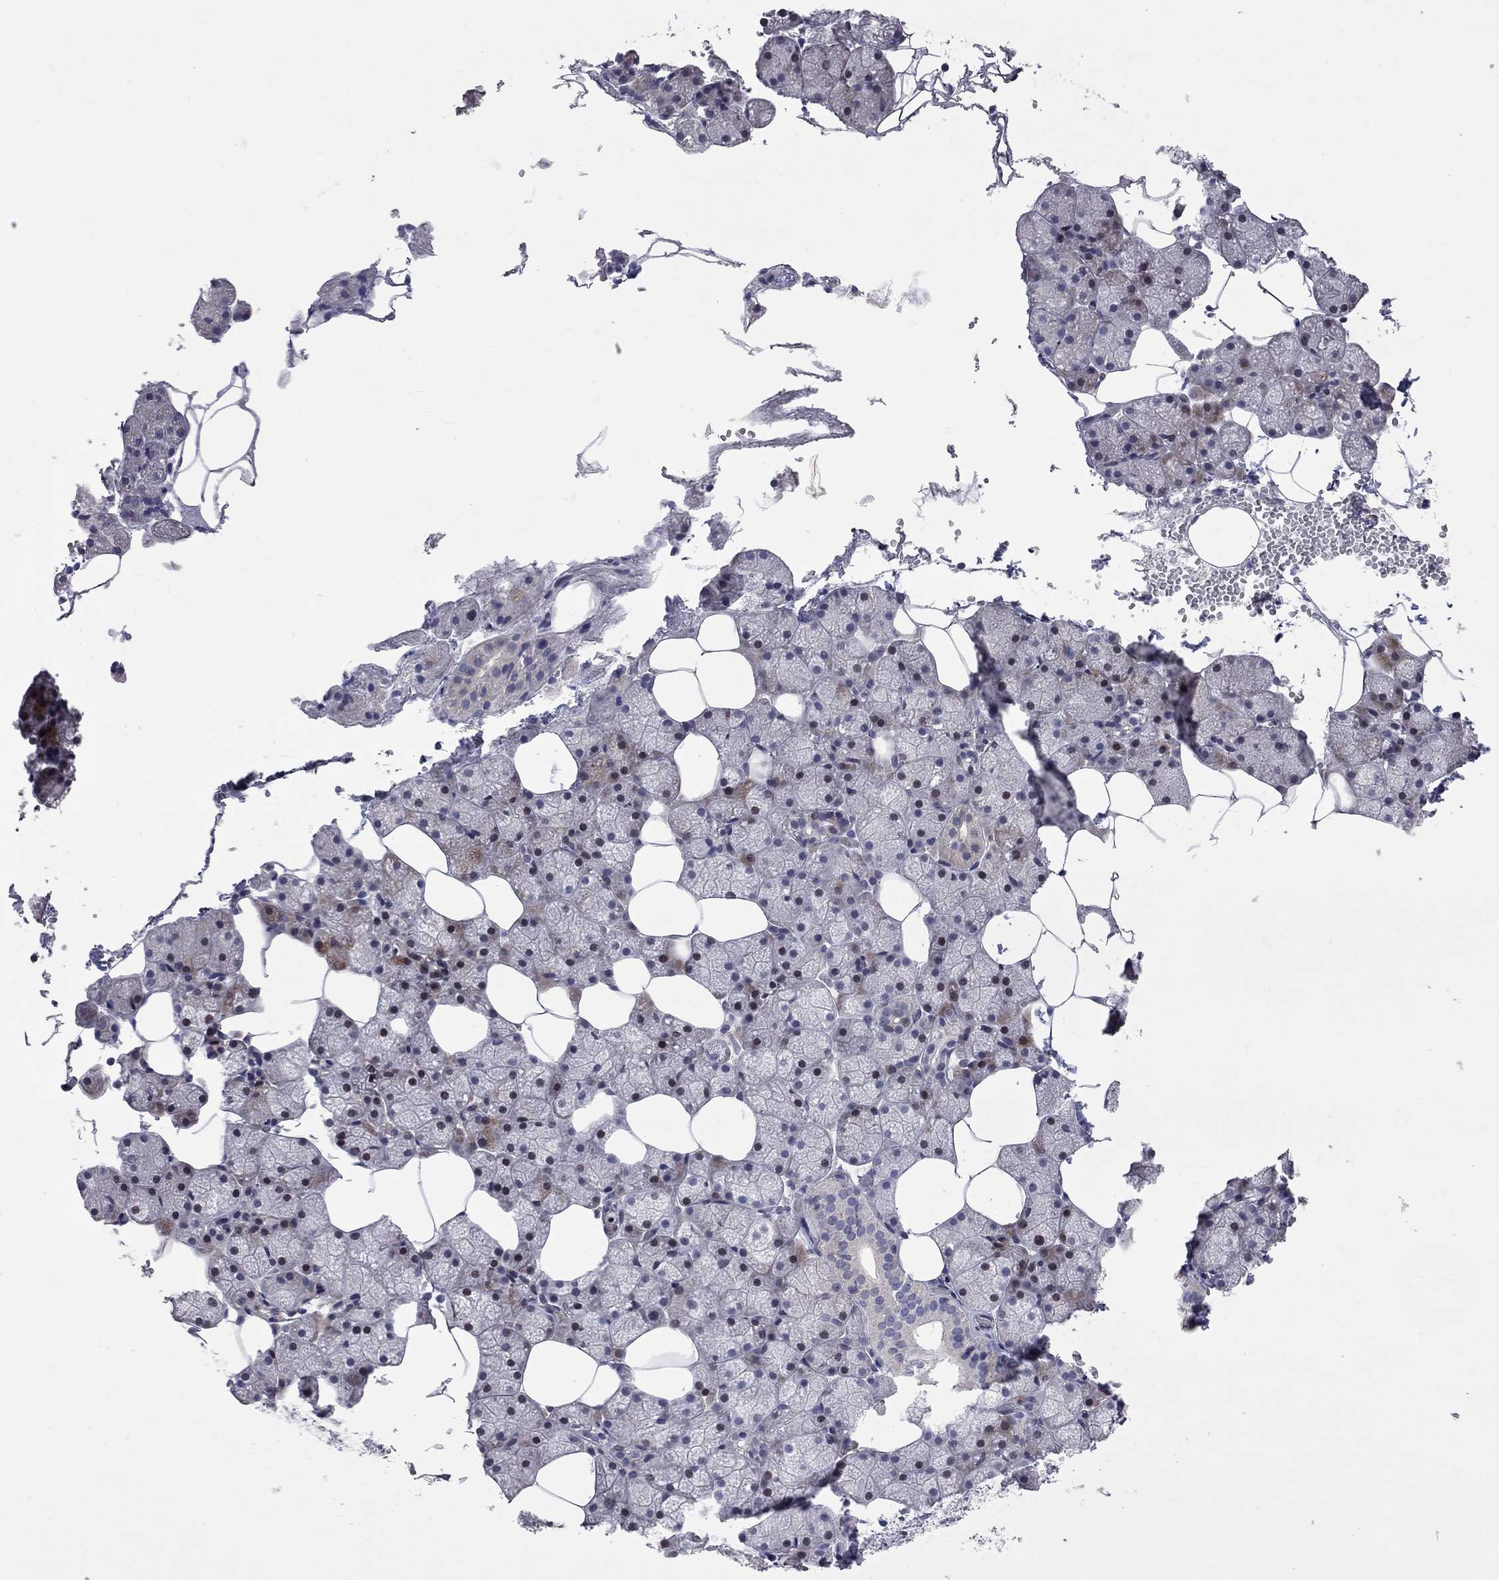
{"staining": {"intensity": "weak", "quantity": "<25%", "location": "cytoplasmic/membranous,nuclear"}, "tissue": "salivary gland", "cell_type": "Glandular cells", "image_type": "normal", "snomed": [{"axis": "morphology", "description": "Normal tissue, NOS"}, {"axis": "topography", "description": "Salivary gland"}], "caption": "Glandular cells are negative for brown protein staining in unremarkable salivary gland. (DAB IHC visualized using brightfield microscopy, high magnification).", "gene": "OPRK1", "patient": {"sex": "male", "age": 38}}